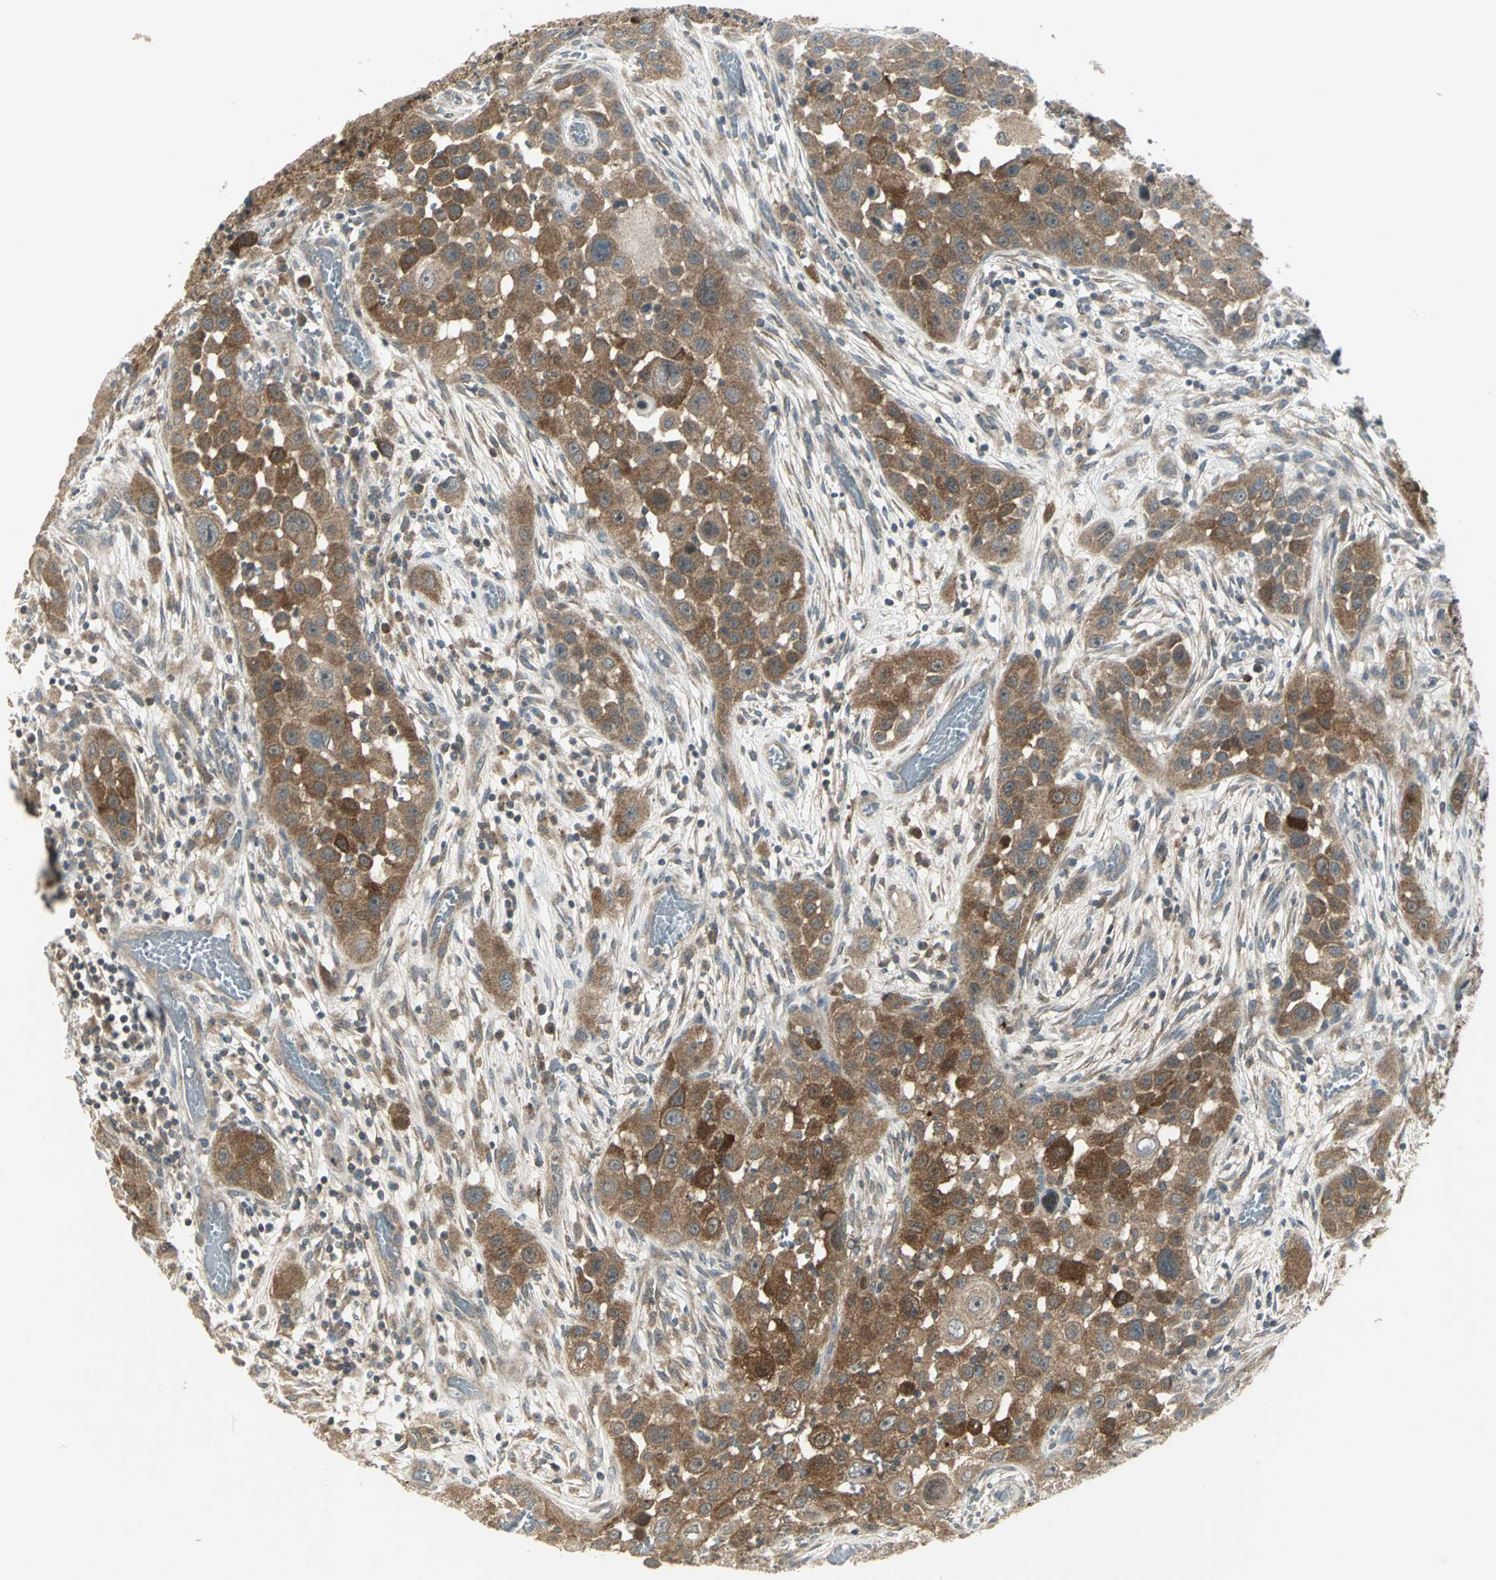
{"staining": {"intensity": "strong", "quantity": ">75%", "location": "cytoplasmic/membranous"}, "tissue": "head and neck cancer", "cell_type": "Tumor cells", "image_type": "cancer", "snomed": [{"axis": "morphology", "description": "Carcinoma, NOS"}, {"axis": "topography", "description": "Head-Neck"}], "caption": "Head and neck cancer (carcinoma) stained for a protein exhibits strong cytoplasmic/membranous positivity in tumor cells.", "gene": "MAPK8IP3", "patient": {"sex": "male", "age": 87}}